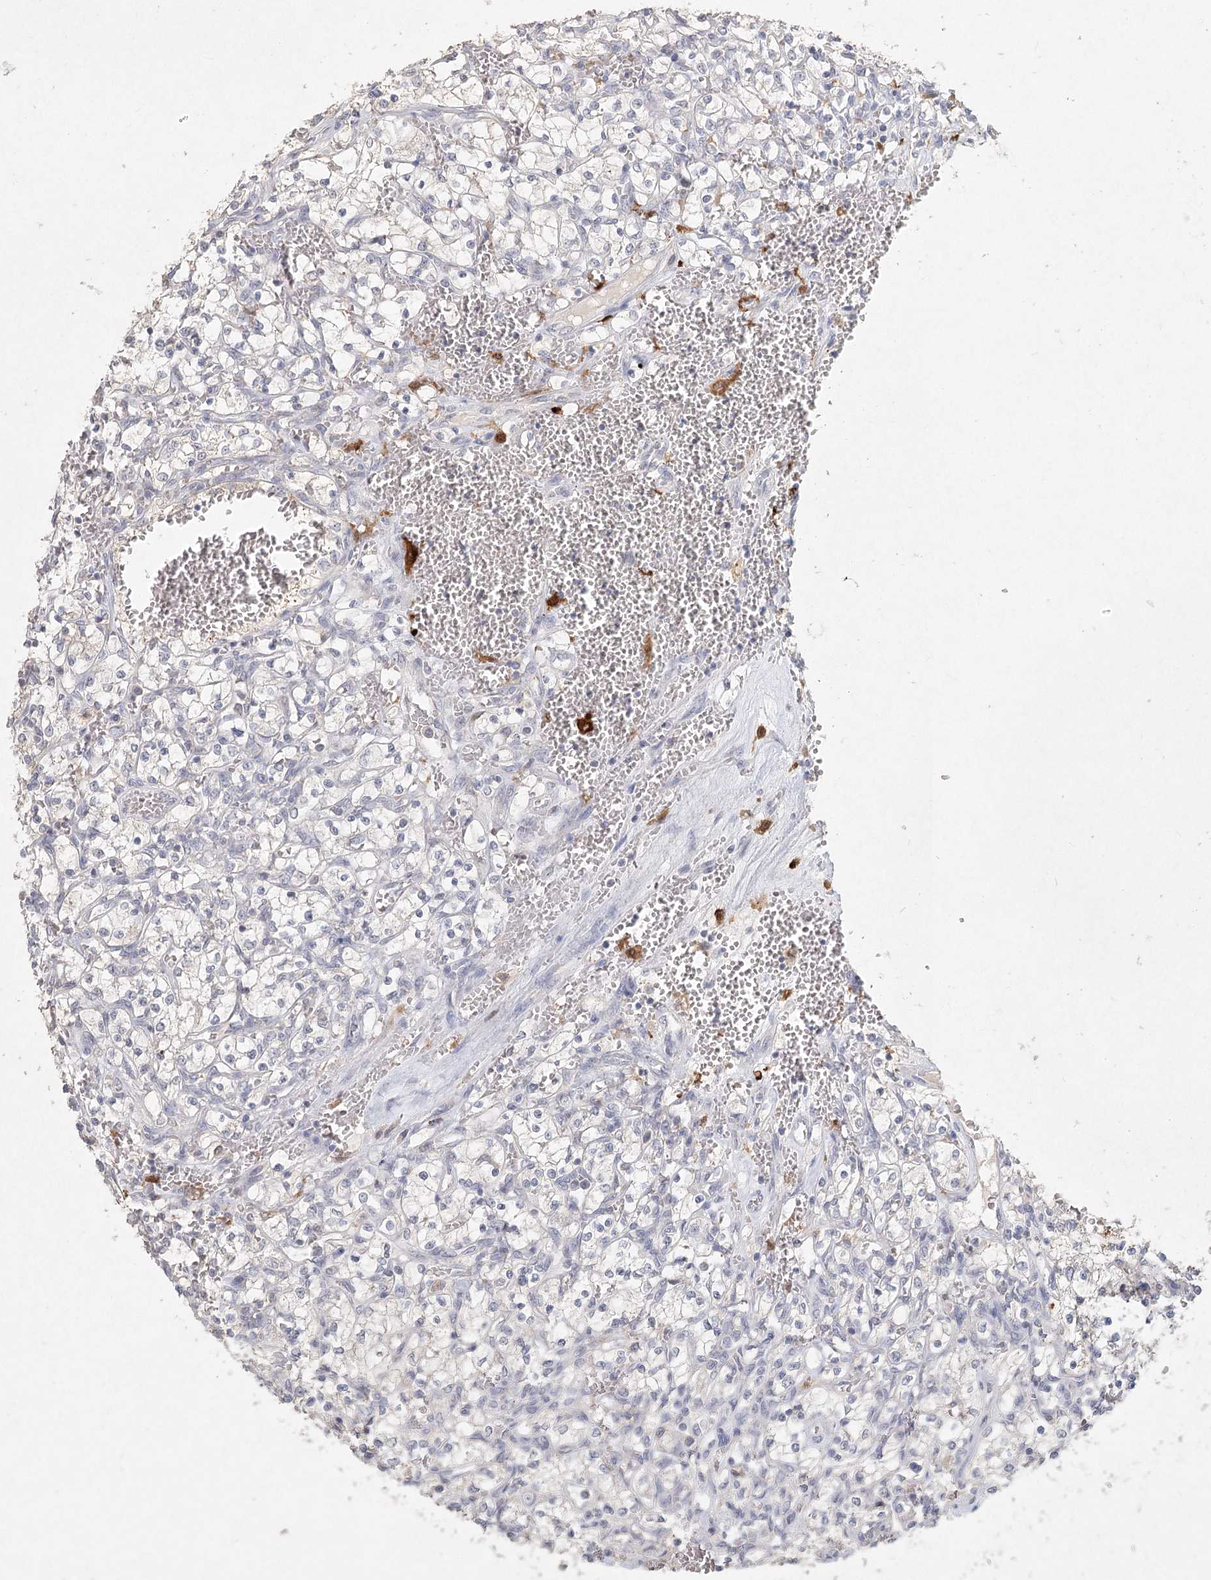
{"staining": {"intensity": "negative", "quantity": "none", "location": "none"}, "tissue": "renal cancer", "cell_type": "Tumor cells", "image_type": "cancer", "snomed": [{"axis": "morphology", "description": "Adenocarcinoma, NOS"}, {"axis": "topography", "description": "Kidney"}], "caption": "Immunohistochemical staining of renal adenocarcinoma reveals no significant expression in tumor cells.", "gene": "ARSI", "patient": {"sex": "female", "age": 69}}